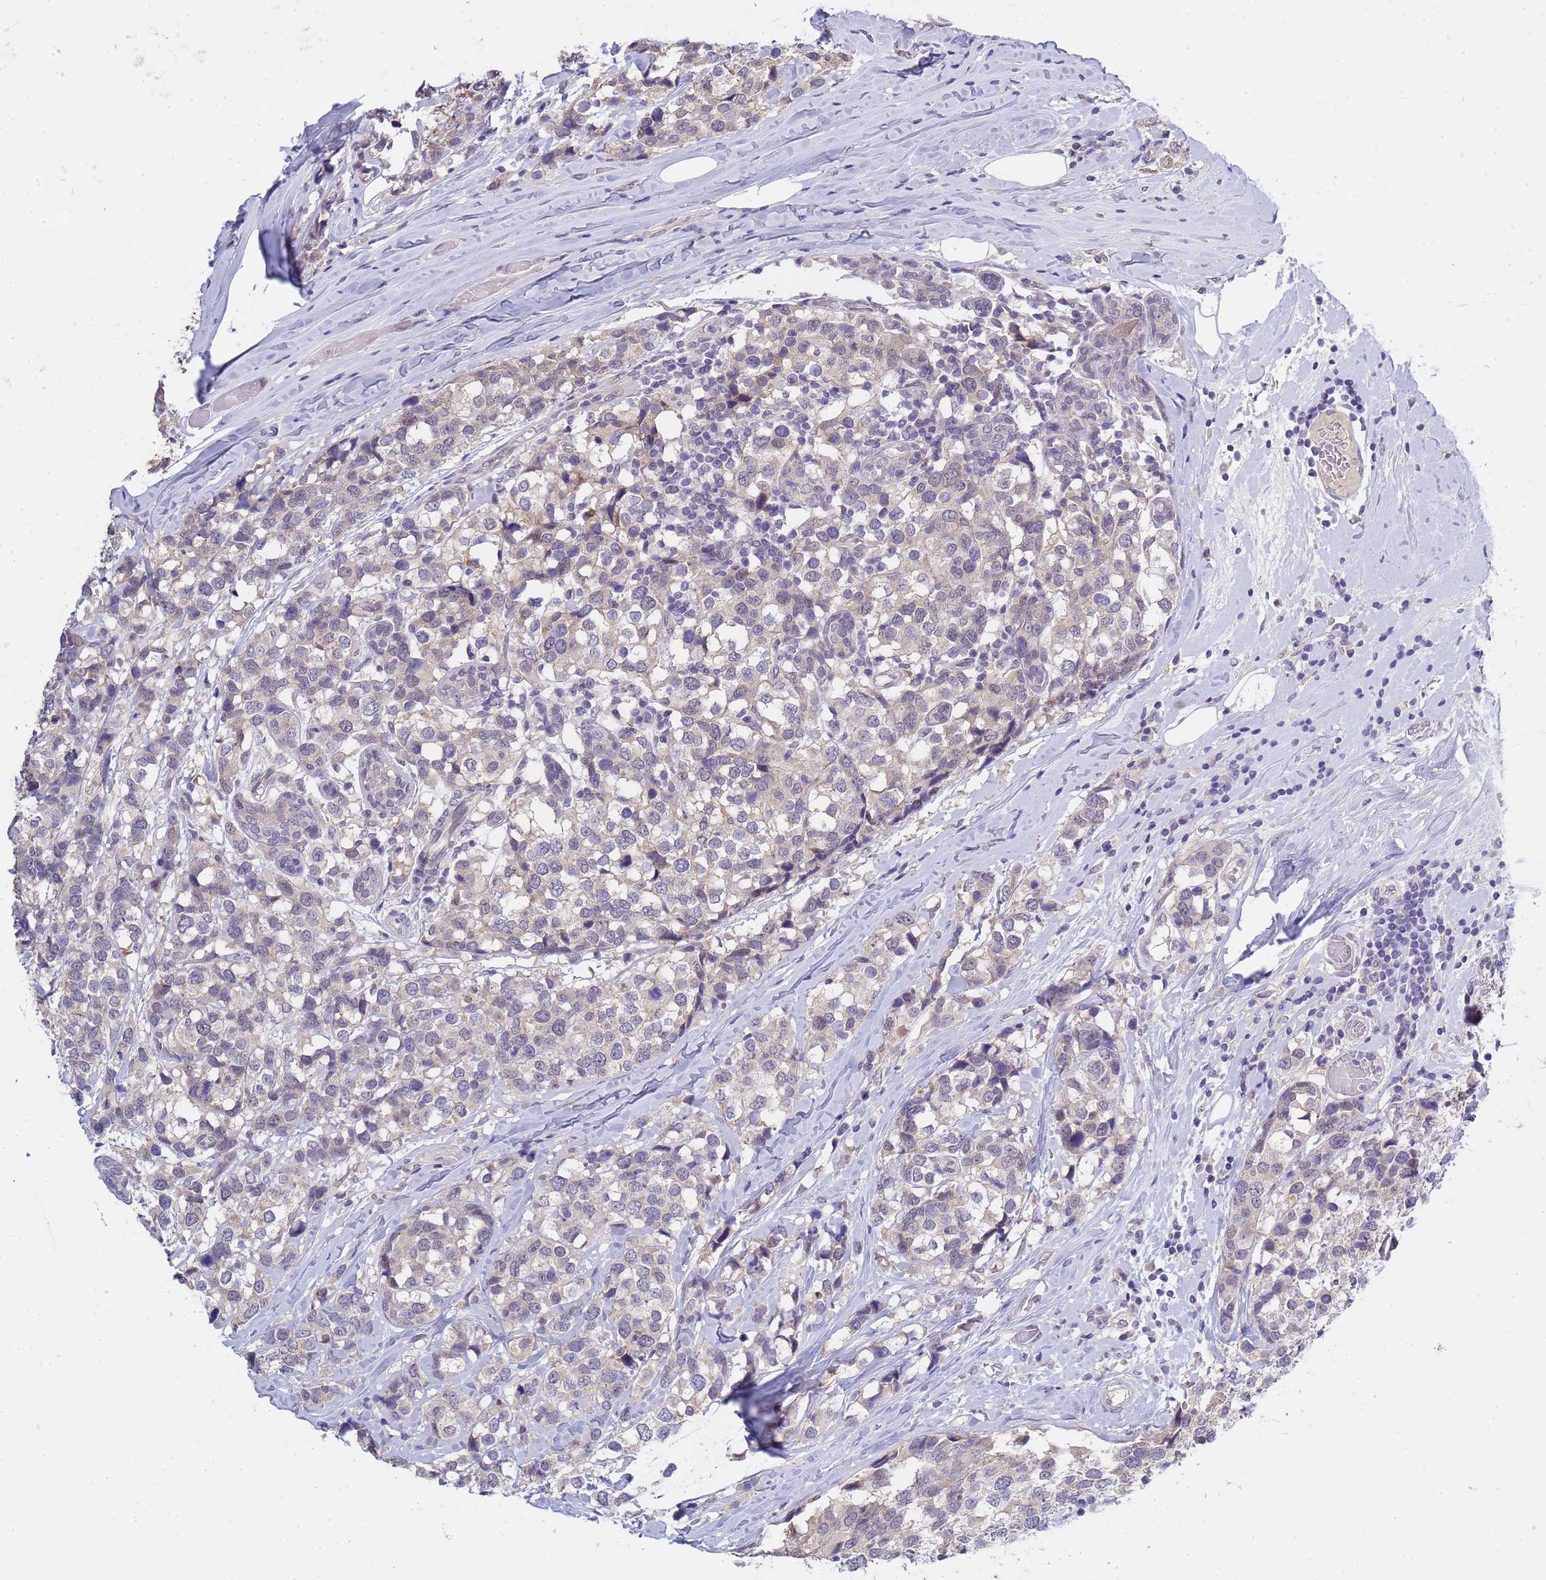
{"staining": {"intensity": "negative", "quantity": "none", "location": "none"}, "tissue": "breast cancer", "cell_type": "Tumor cells", "image_type": "cancer", "snomed": [{"axis": "morphology", "description": "Lobular carcinoma"}, {"axis": "topography", "description": "Breast"}], "caption": "IHC micrograph of neoplastic tissue: breast lobular carcinoma stained with DAB displays no significant protein staining in tumor cells.", "gene": "TRMT10A", "patient": {"sex": "female", "age": 59}}